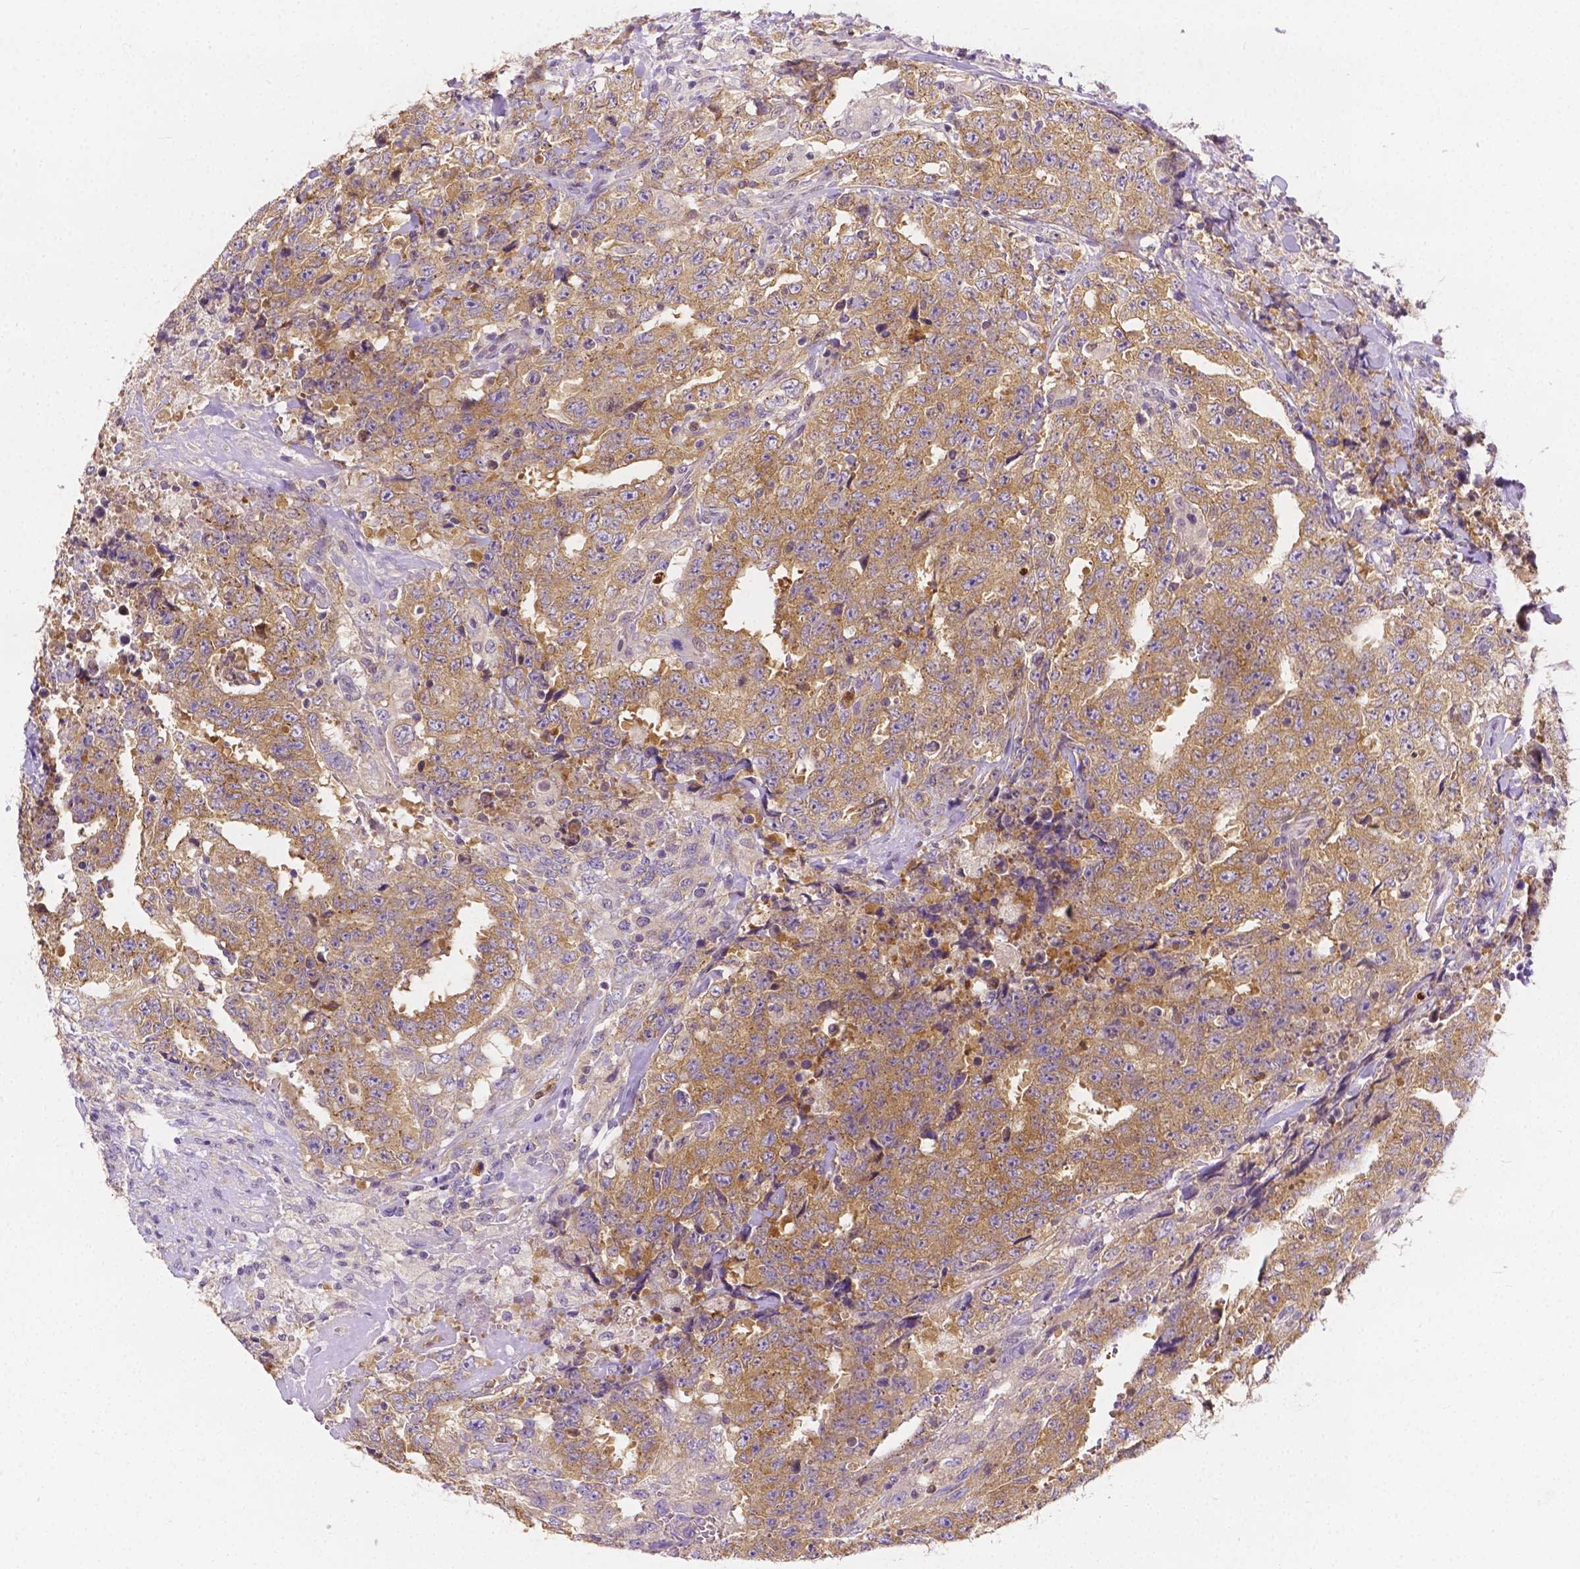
{"staining": {"intensity": "weak", "quantity": ">75%", "location": "cytoplasmic/membranous"}, "tissue": "testis cancer", "cell_type": "Tumor cells", "image_type": "cancer", "snomed": [{"axis": "morphology", "description": "Carcinoma, Embryonal, NOS"}, {"axis": "topography", "description": "Testis"}], "caption": "Testis cancer (embryonal carcinoma) was stained to show a protein in brown. There is low levels of weak cytoplasmic/membranous expression in approximately >75% of tumor cells. (DAB (3,3'-diaminobenzidine) = brown stain, brightfield microscopy at high magnification).", "gene": "ZNRD2", "patient": {"sex": "male", "age": 24}}